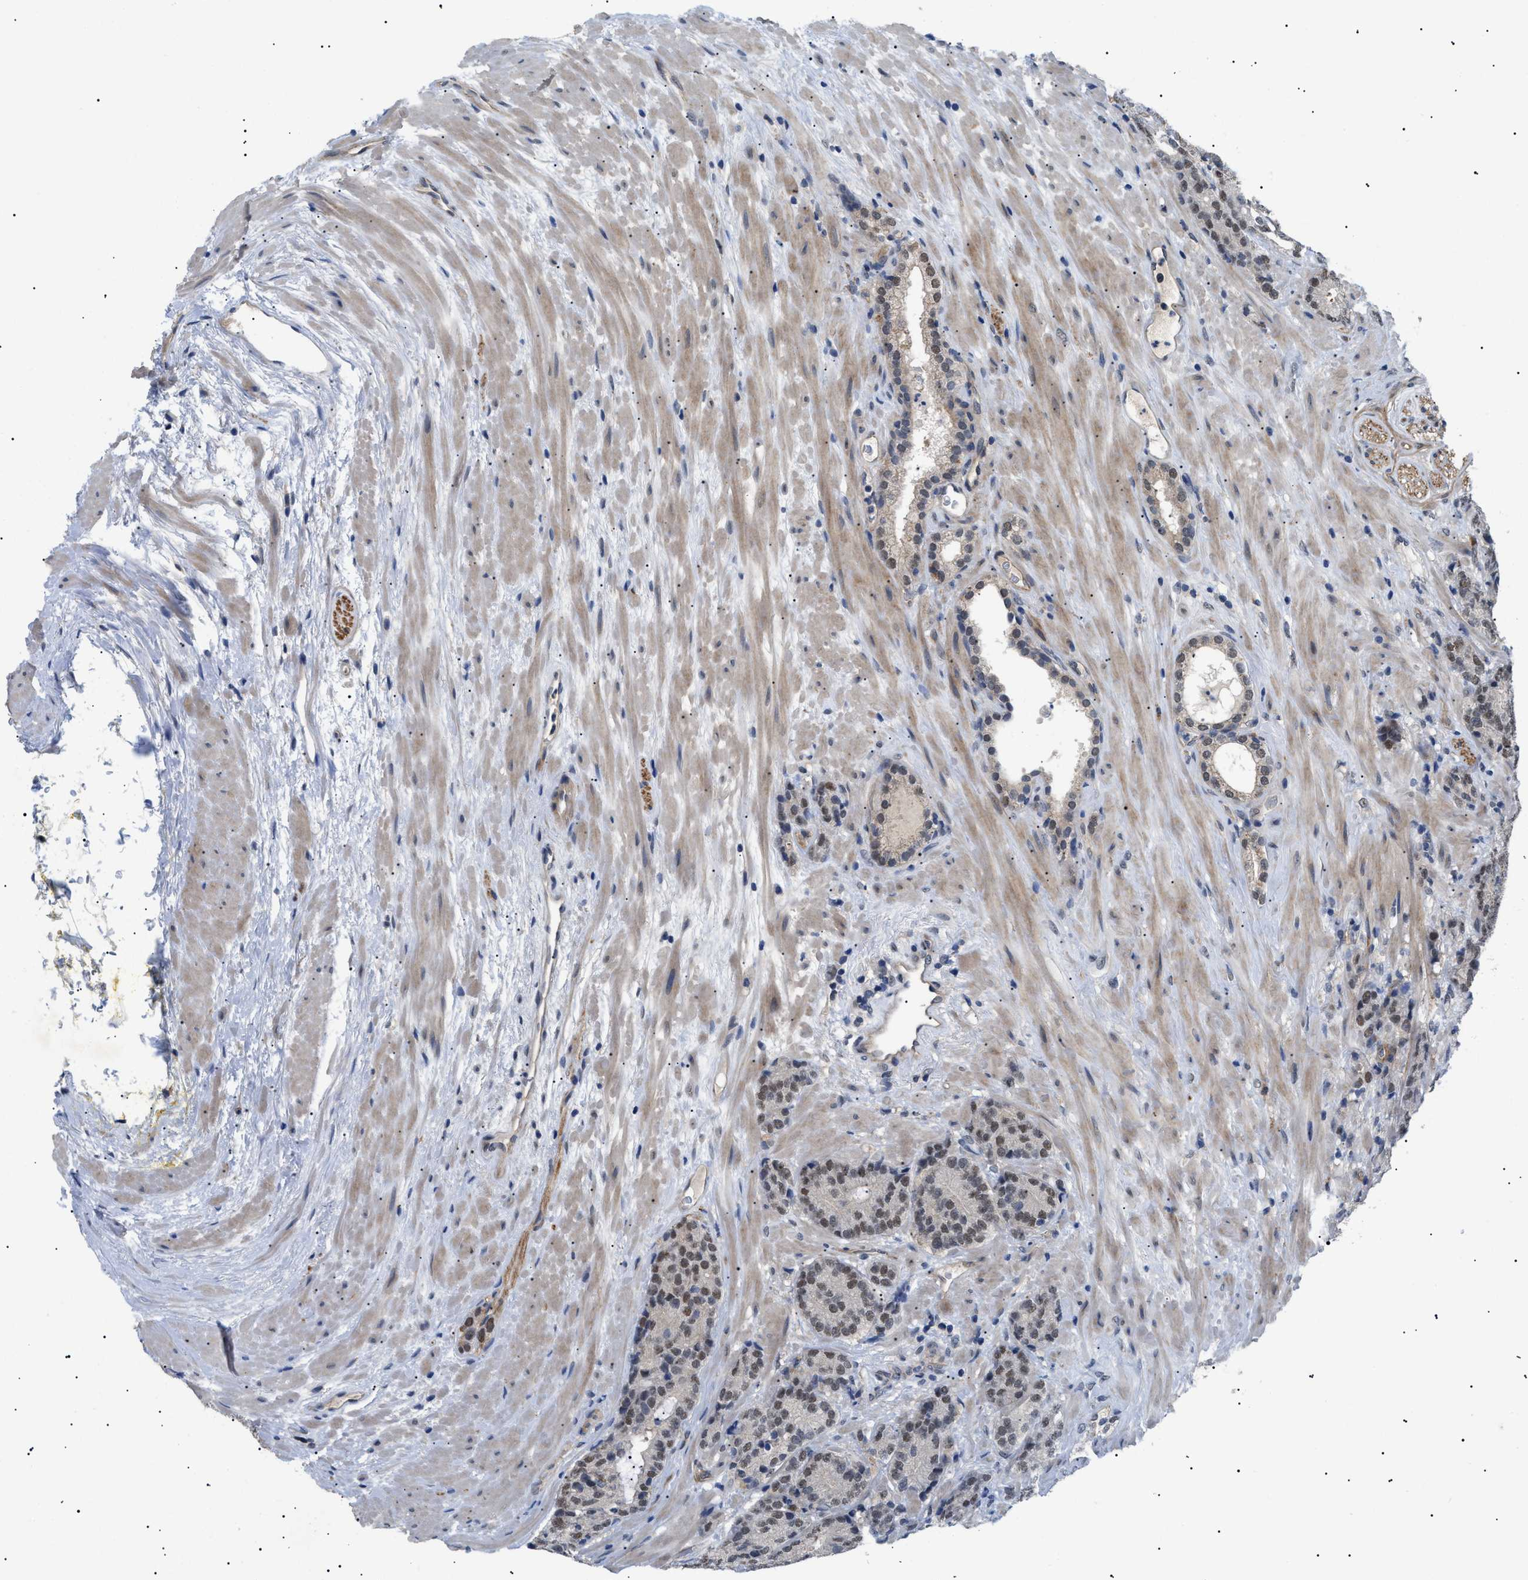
{"staining": {"intensity": "weak", "quantity": ">75%", "location": "nuclear"}, "tissue": "prostate cancer", "cell_type": "Tumor cells", "image_type": "cancer", "snomed": [{"axis": "morphology", "description": "Adenocarcinoma, High grade"}, {"axis": "topography", "description": "Prostate"}], "caption": "Human prostate cancer (high-grade adenocarcinoma) stained for a protein (brown) reveals weak nuclear positive expression in approximately >75% of tumor cells.", "gene": "CRCP", "patient": {"sex": "male", "age": 61}}